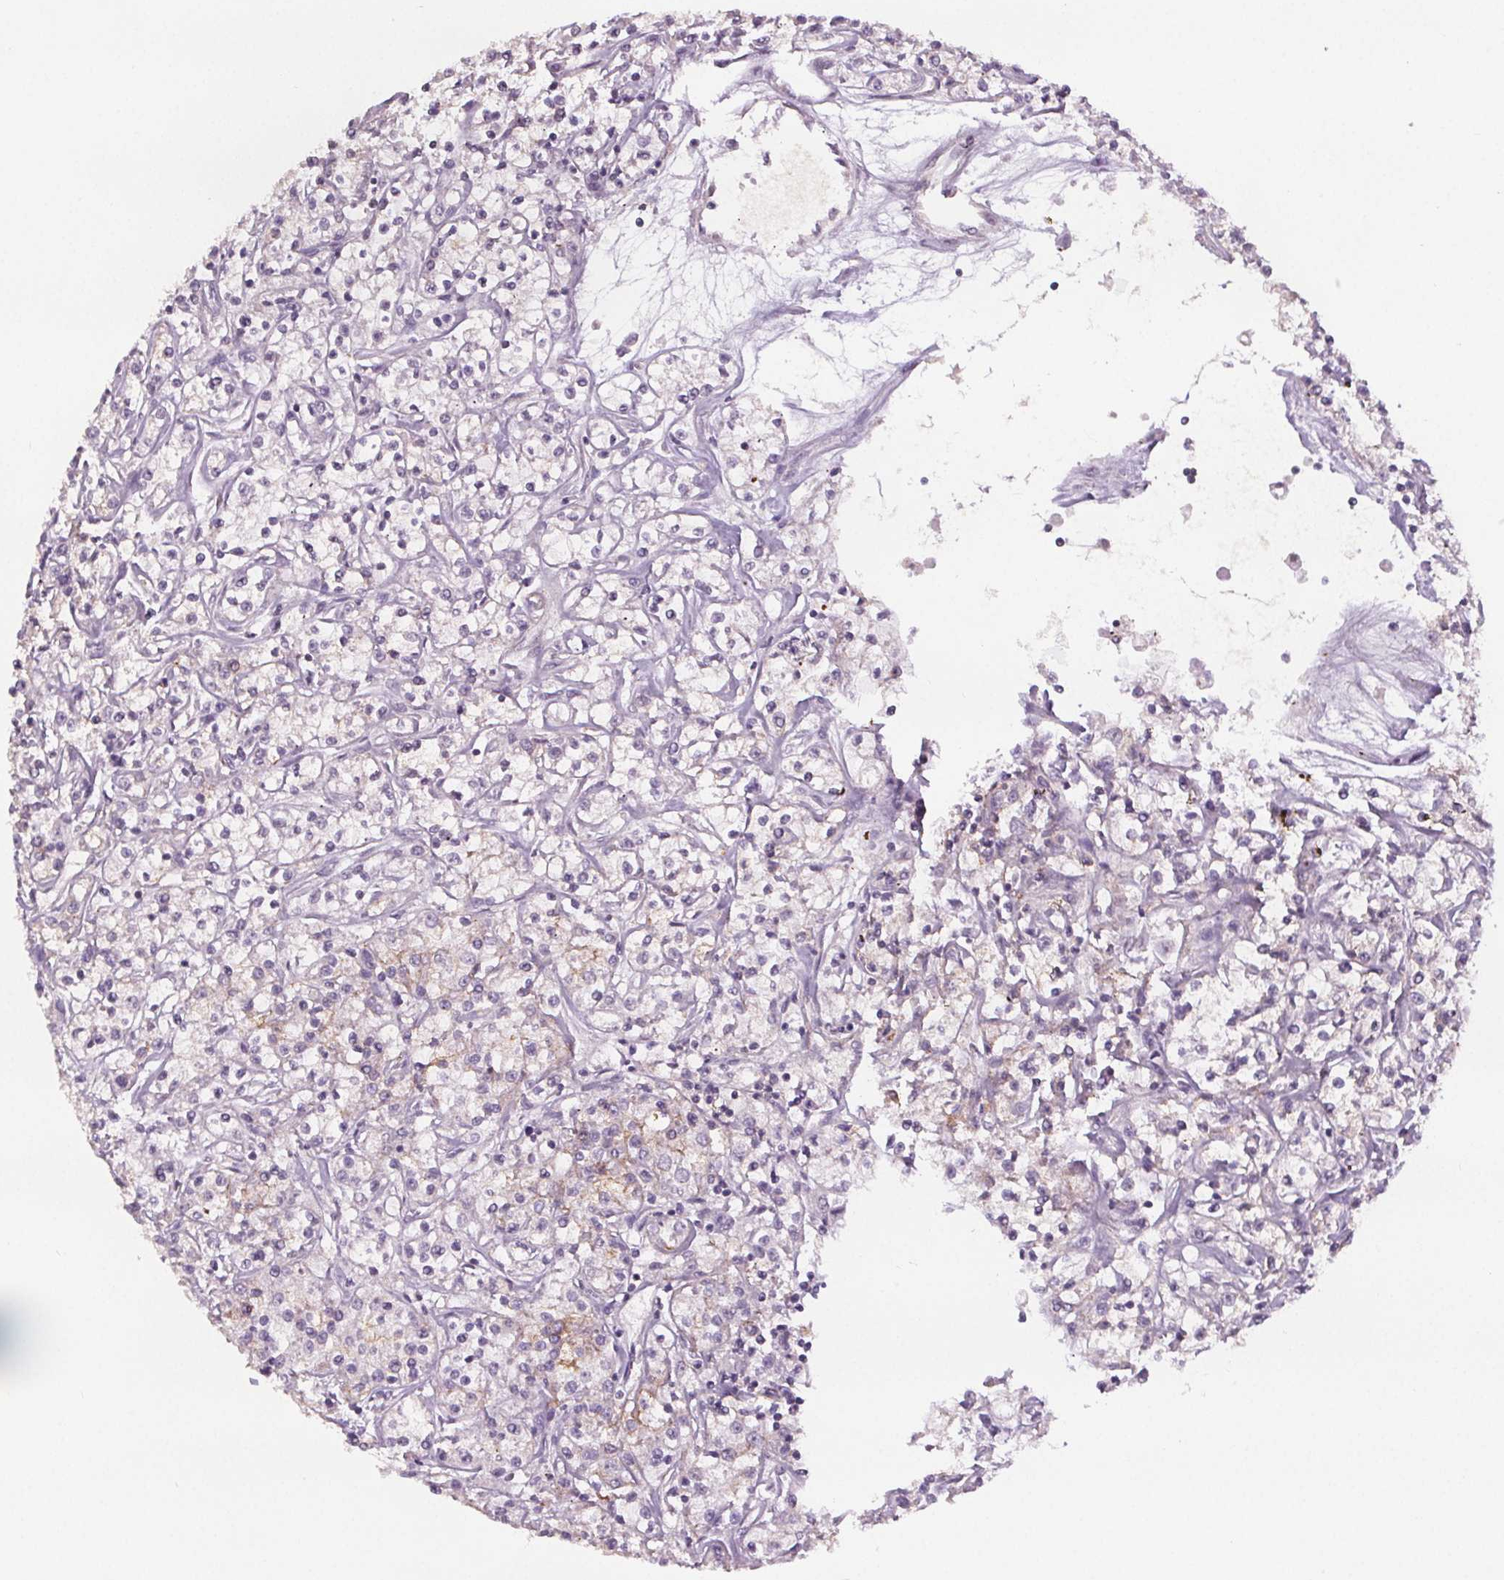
{"staining": {"intensity": "weak", "quantity": "<25%", "location": "cytoplasmic/membranous"}, "tissue": "renal cancer", "cell_type": "Tumor cells", "image_type": "cancer", "snomed": [{"axis": "morphology", "description": "Adenocarcinoma, NOS"}, {"axis": "topography", "description": "Kidney"}], "caption": "IHC image of neoplastic tissue: renal adenocarcinoma stained with DAB (3,3'-diaminobenzidine) shows no significant protein expression in tumor cells.", "gene": "ATP1A1", "patient": {"sex": "female", "age": 59}}